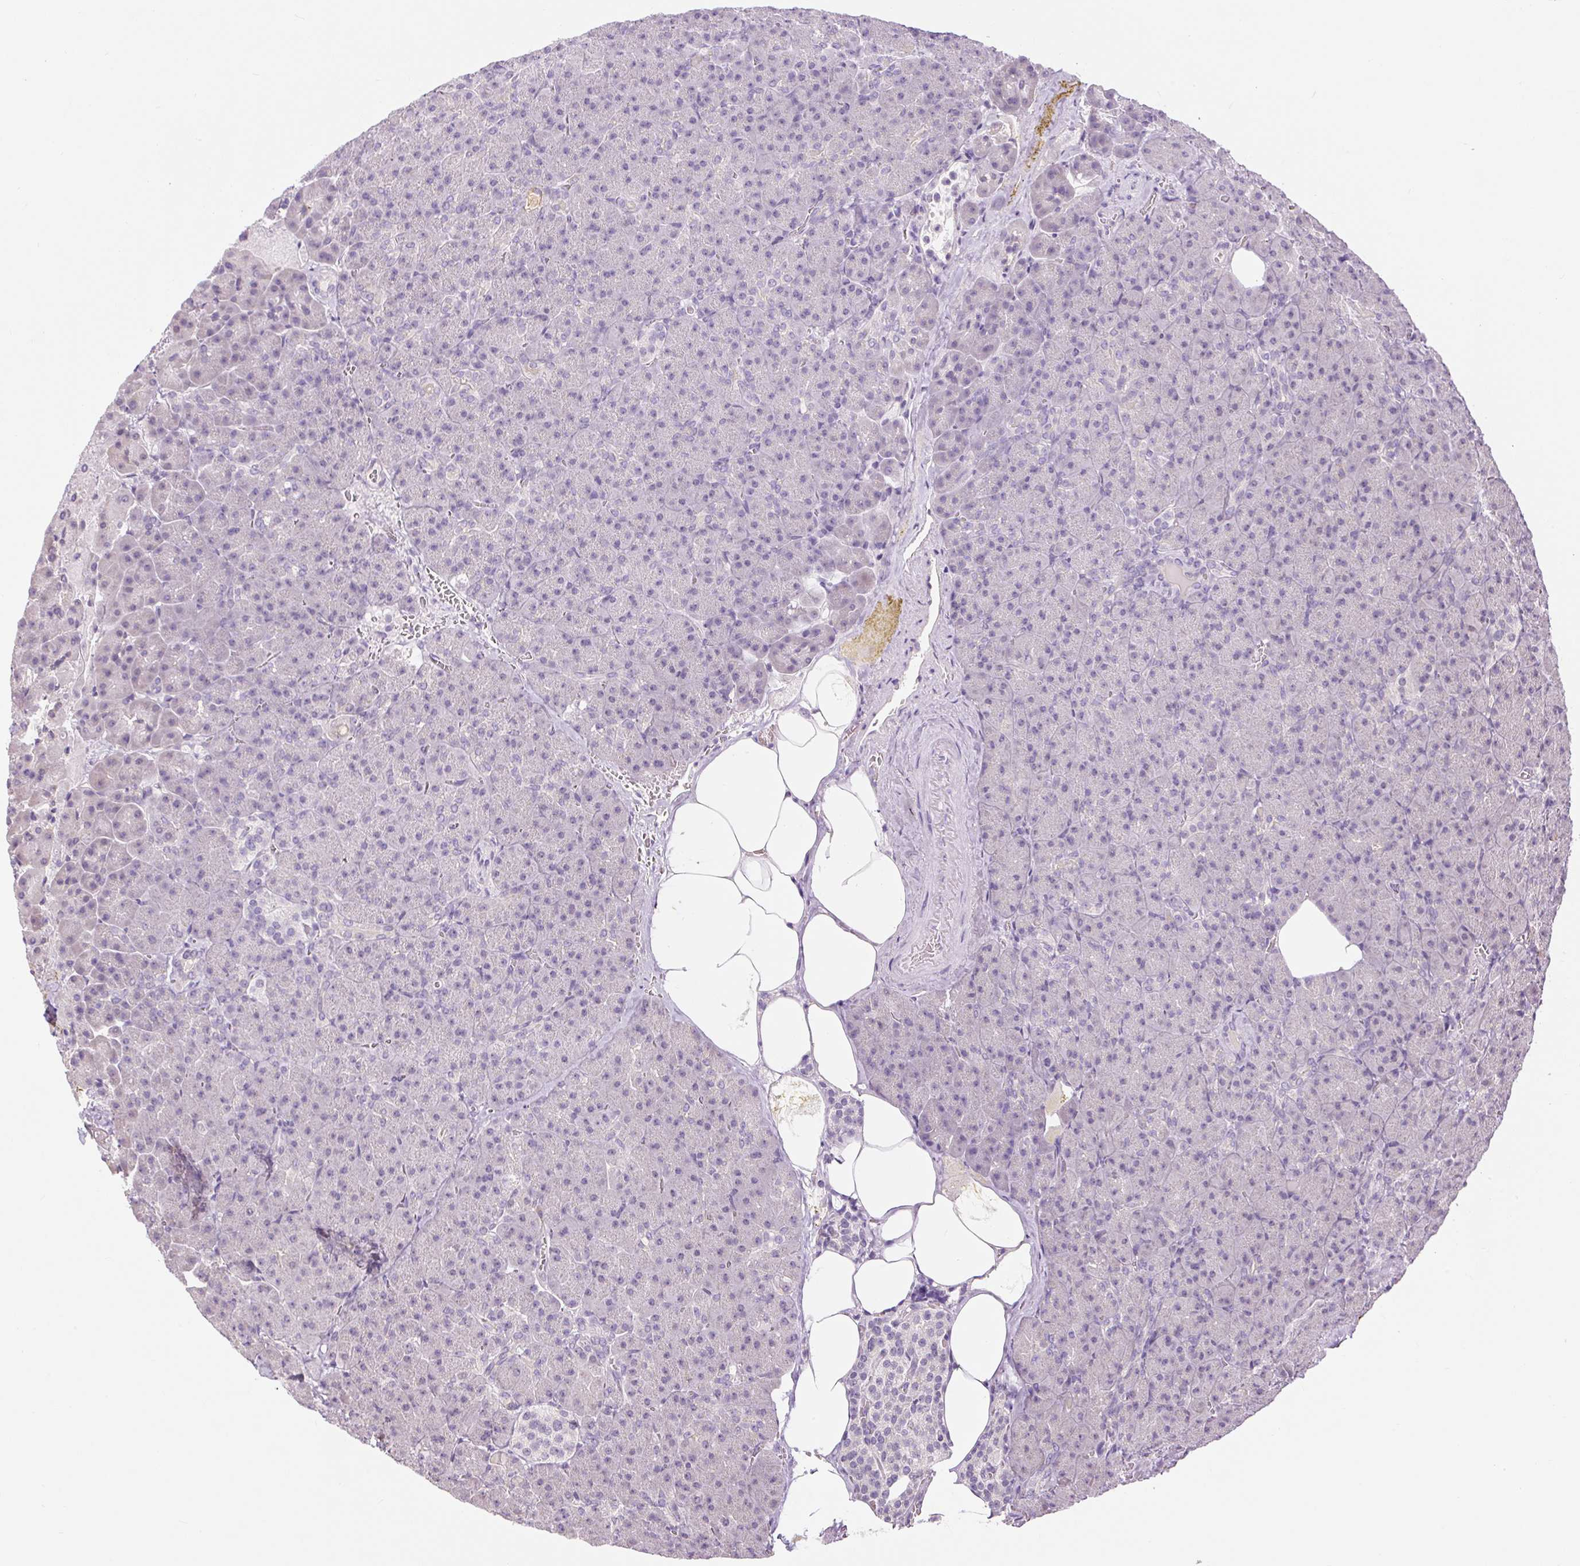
{"staining": {"intensity": "negative", "quantity": "none", "location": "none"}, "tissue": "pancreas", "cell_type": "Exocrine glandular cells", "image_type": "normal", "snomed": [{"axis": "morphology", "description": "Normal tissue, NOS"}, {"axis": "topography", "description": "Pancreas"}], "caption": "Human pancreas stained for a protein using IHC exhibits no staining in exocrine glandular cells.", "gene": "RACGAP1", "patient": {"sex": "female", "age": 74}}